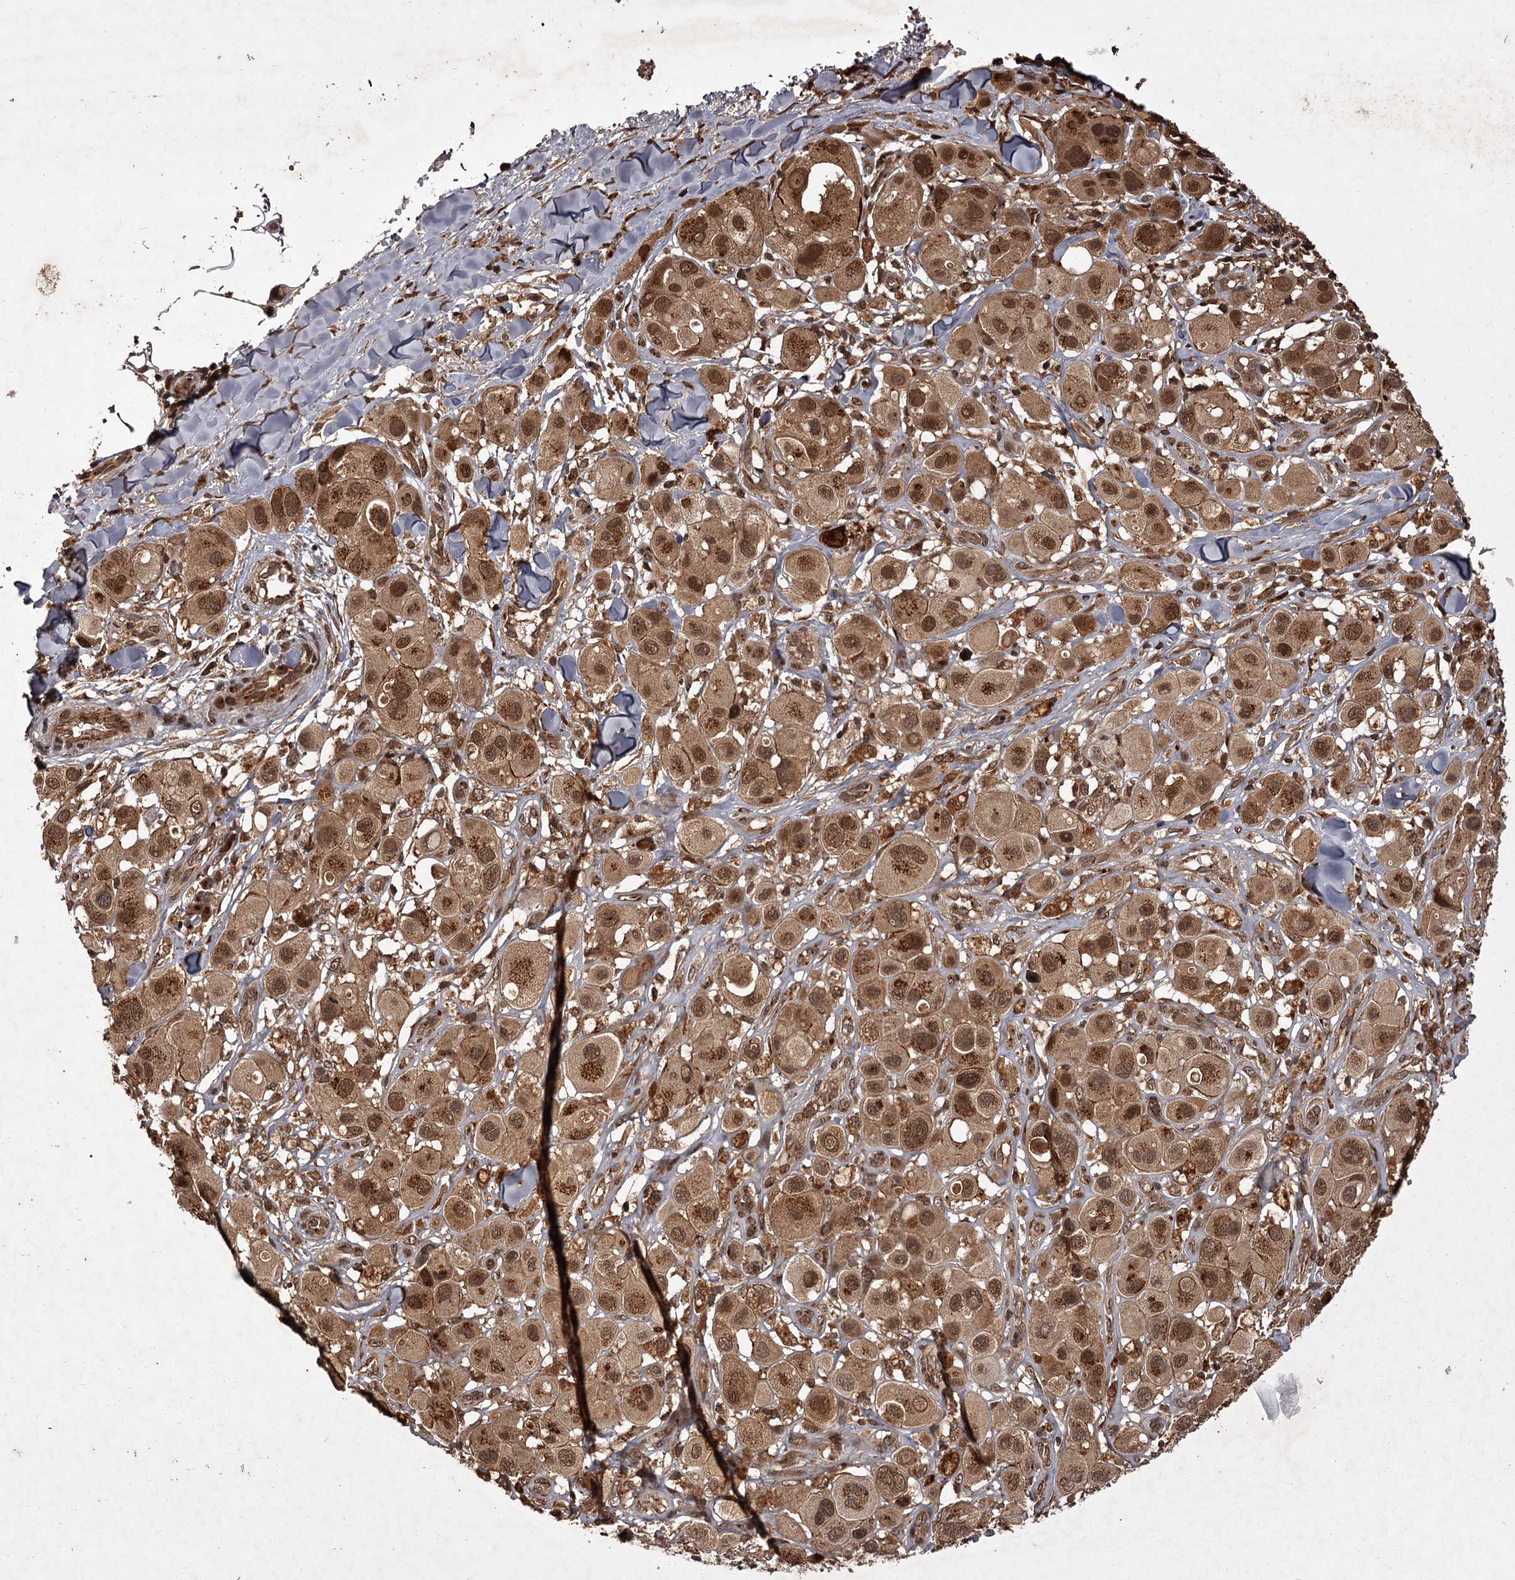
{"staining": {"intensity": "moderate", "quantity": ">75%", "location": "cytoplasmic/membranous,nuclear"}, "tissue": "melanoma", "cell_type": "Tumor cells", "image_type": "cancer", "snomed": [{"axis": "morphology", "description": "Malignant melanoma, Metastatic site"}, {"axis": "topography", "description": "Skin"}], "caption": "A medium amount of moderate cytoplasmic/membranous and nuclear staining is present in about >75% of tumor cells in malignant melanoma (metastatic site) tissue.", "gene": "TBC1D23", "patient": {"sex": "male", "age": 41}}